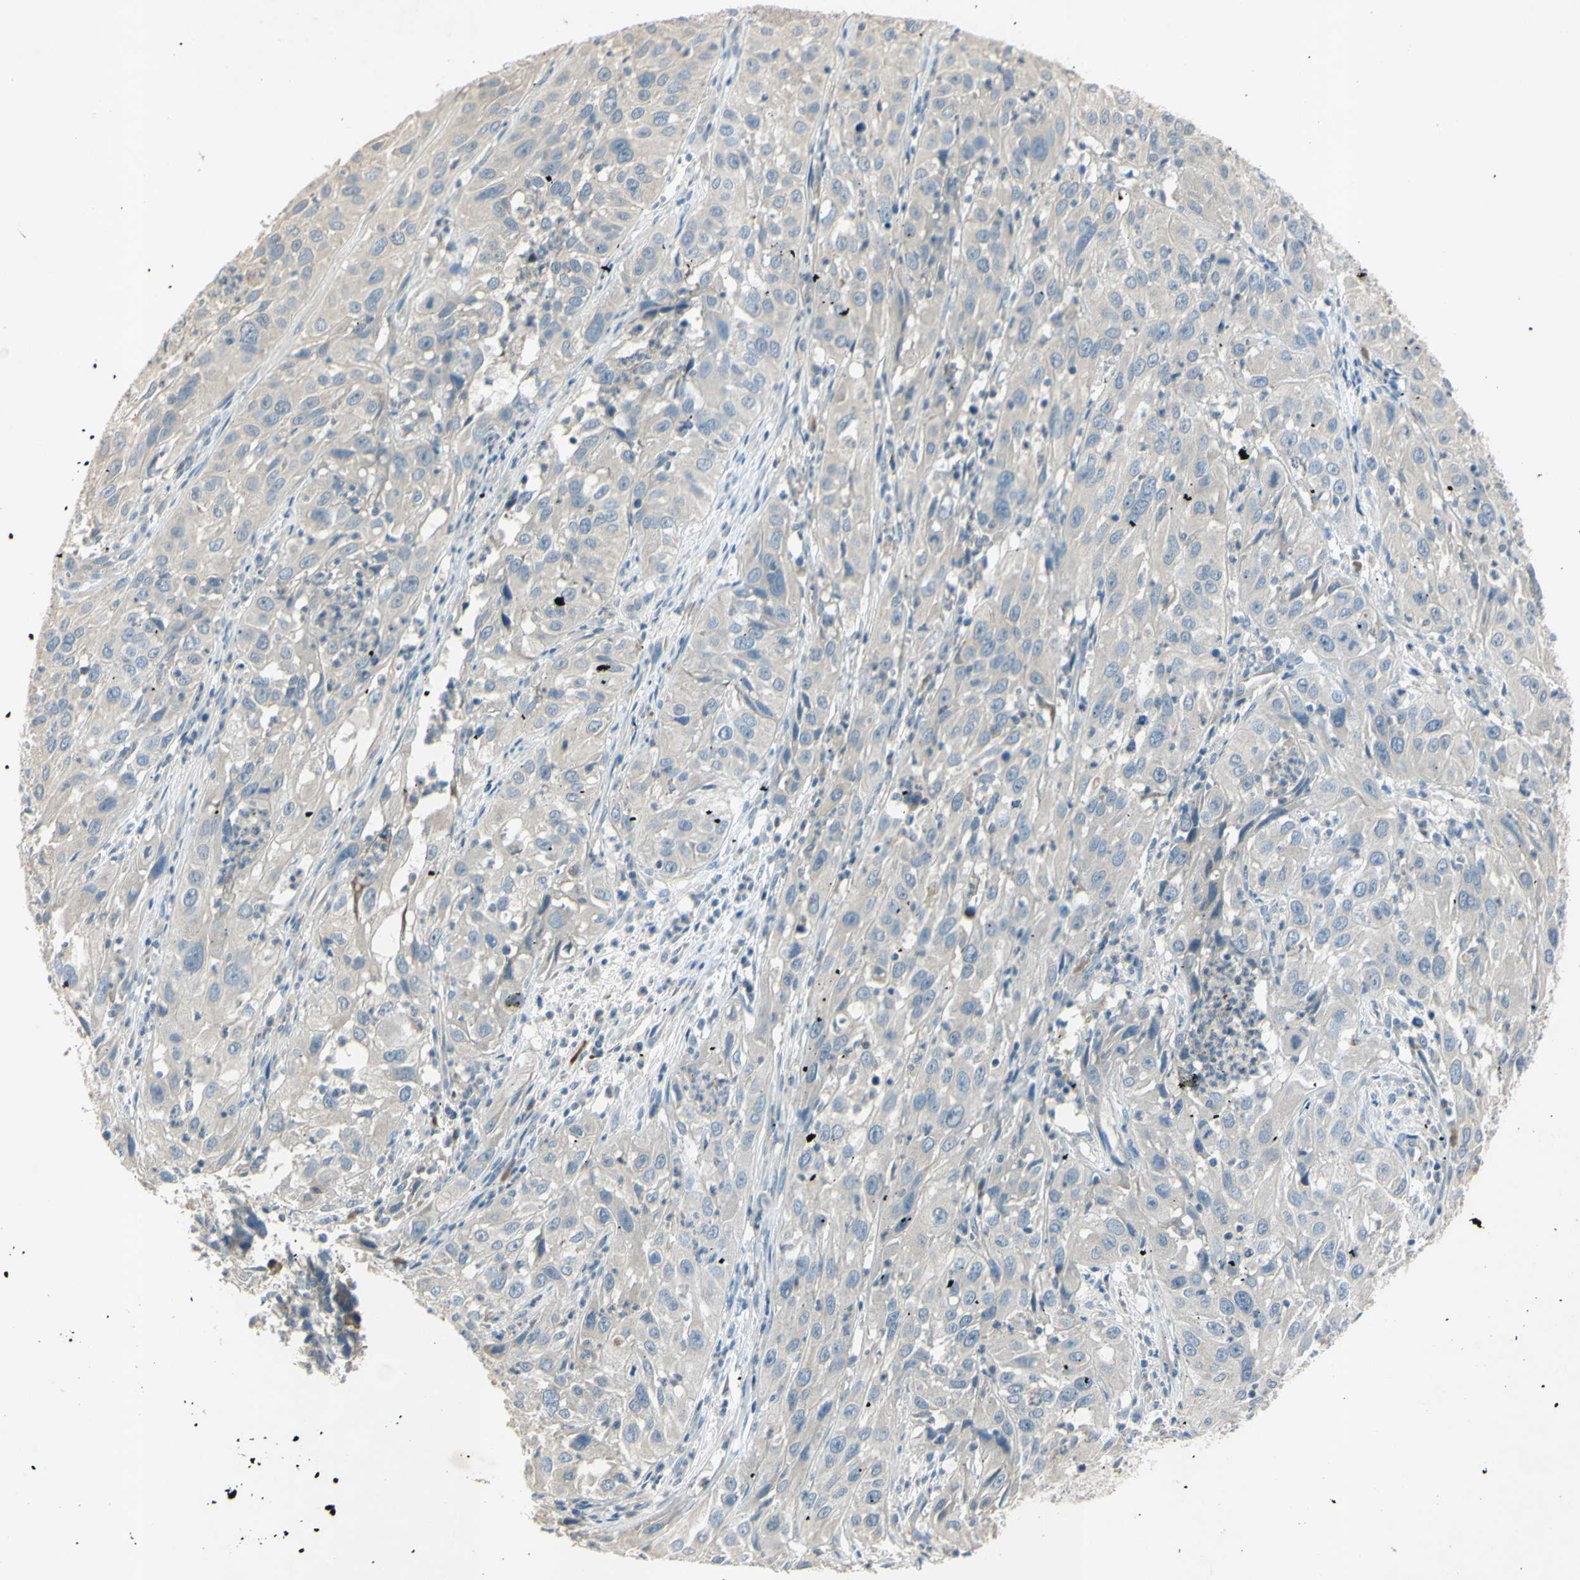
{"staining": {"intensity": "negative", "quantity": "none", "location": "none"}, "tissue": "cervical cancer", "cell_type": "Tumor cells", "image_type": "cancer", "snomed": [{"axis": "morphology", "description": "Squamous cell carcinoma, NOS"}, {"axis": "topography", "description": "Cervix"}], "caption": "Immunohistochemistry (IHC) image of neoplastic tissue: human cervical cancer stained with DAB (3,3'-diaminobenzidine) shows no significant protein expression in tumor cells.", "gene": "AATK", "patient": {"sex": "female", "age": 32}}